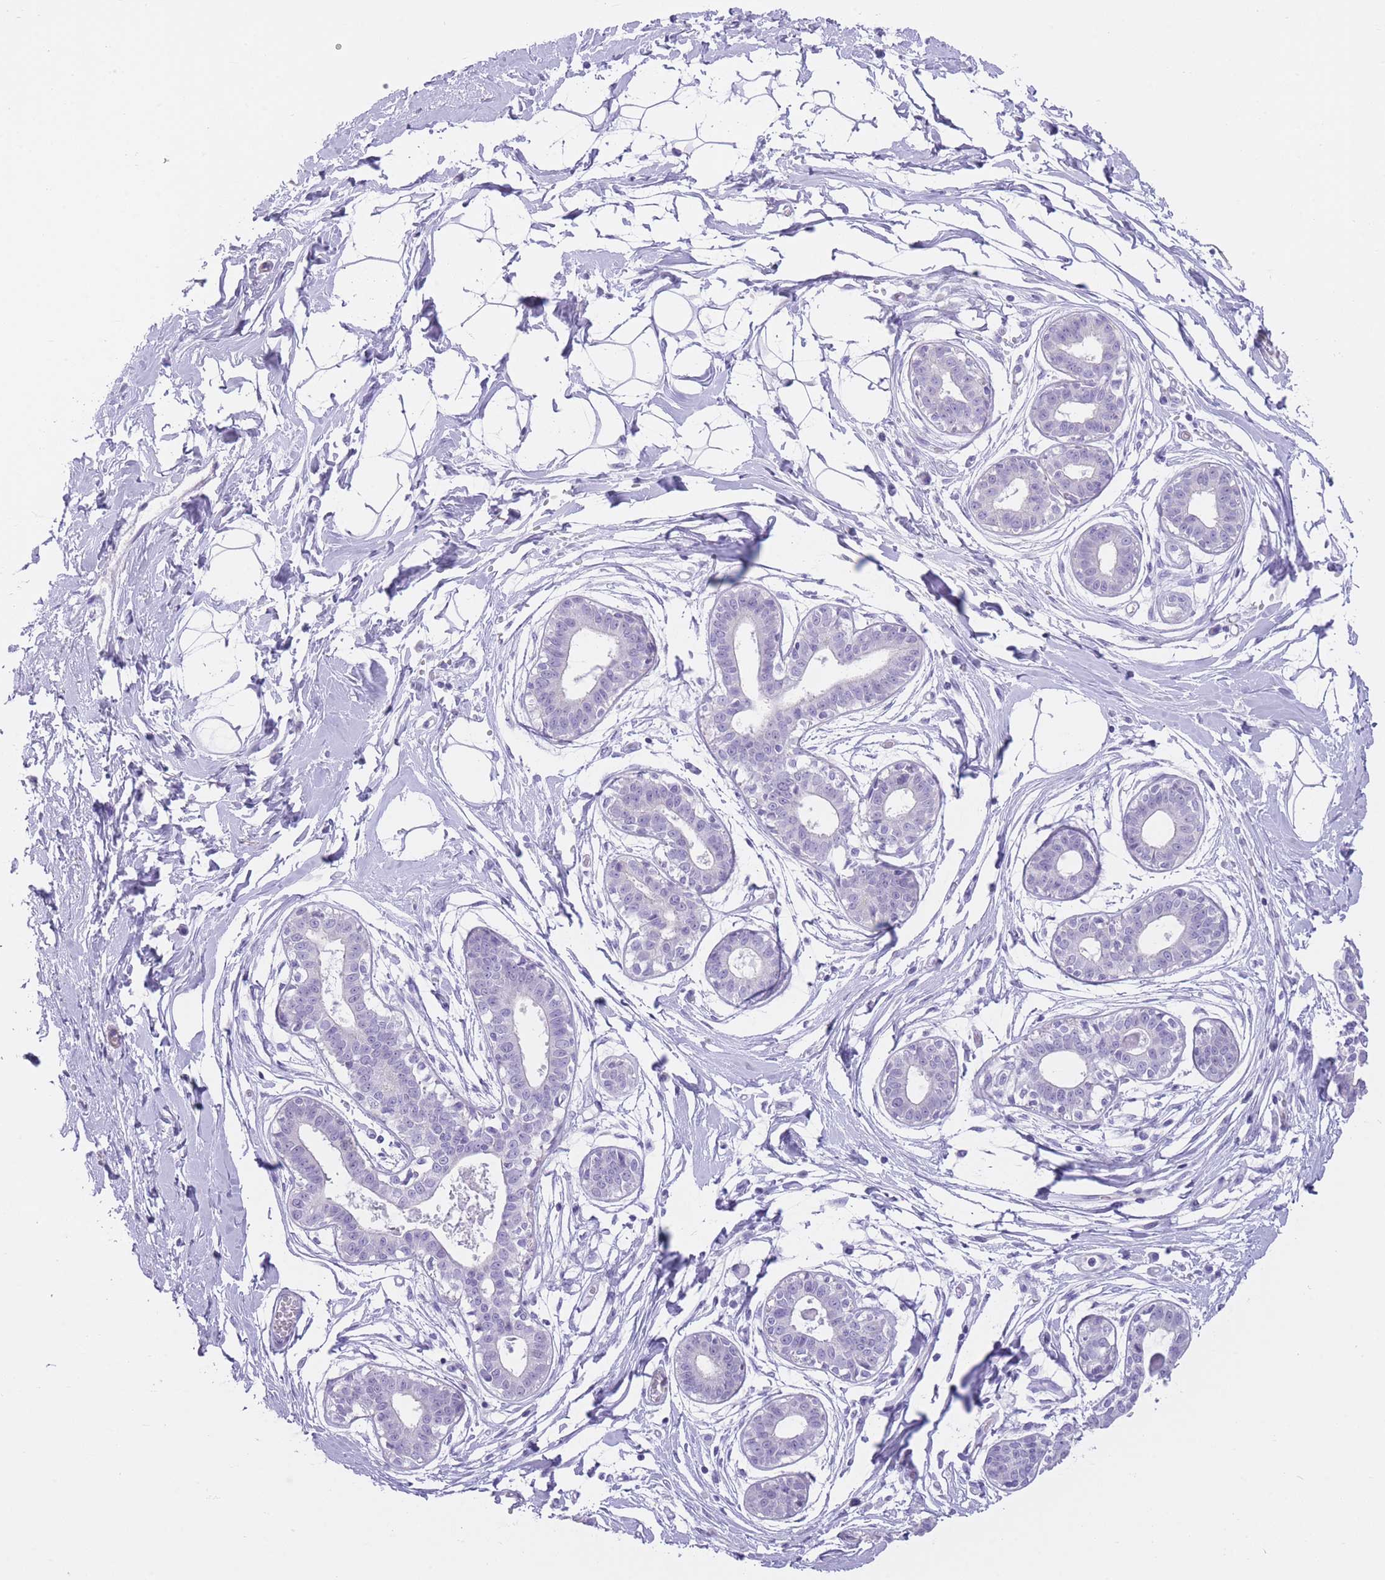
{"staining": {"intensity": "negative", "quantity": "none", "location": "none"}, "tissue": "breast", "cell_type": "Adipocytes", "image_type": "normal", "snomed": [{"axis": "morphology", "description": "Normal tissue, NOS"}, {"axis": "topography", "description": "Breast"}], "caption": "This micrograph is of unremarkable breast stained with immunohistochemistry to label a protein in brown with the nuclei are counter-stained blue. There is no staining in adipocytes.", "gene": "OR11H12", "patient": {"sex": "female", "age": 45}}